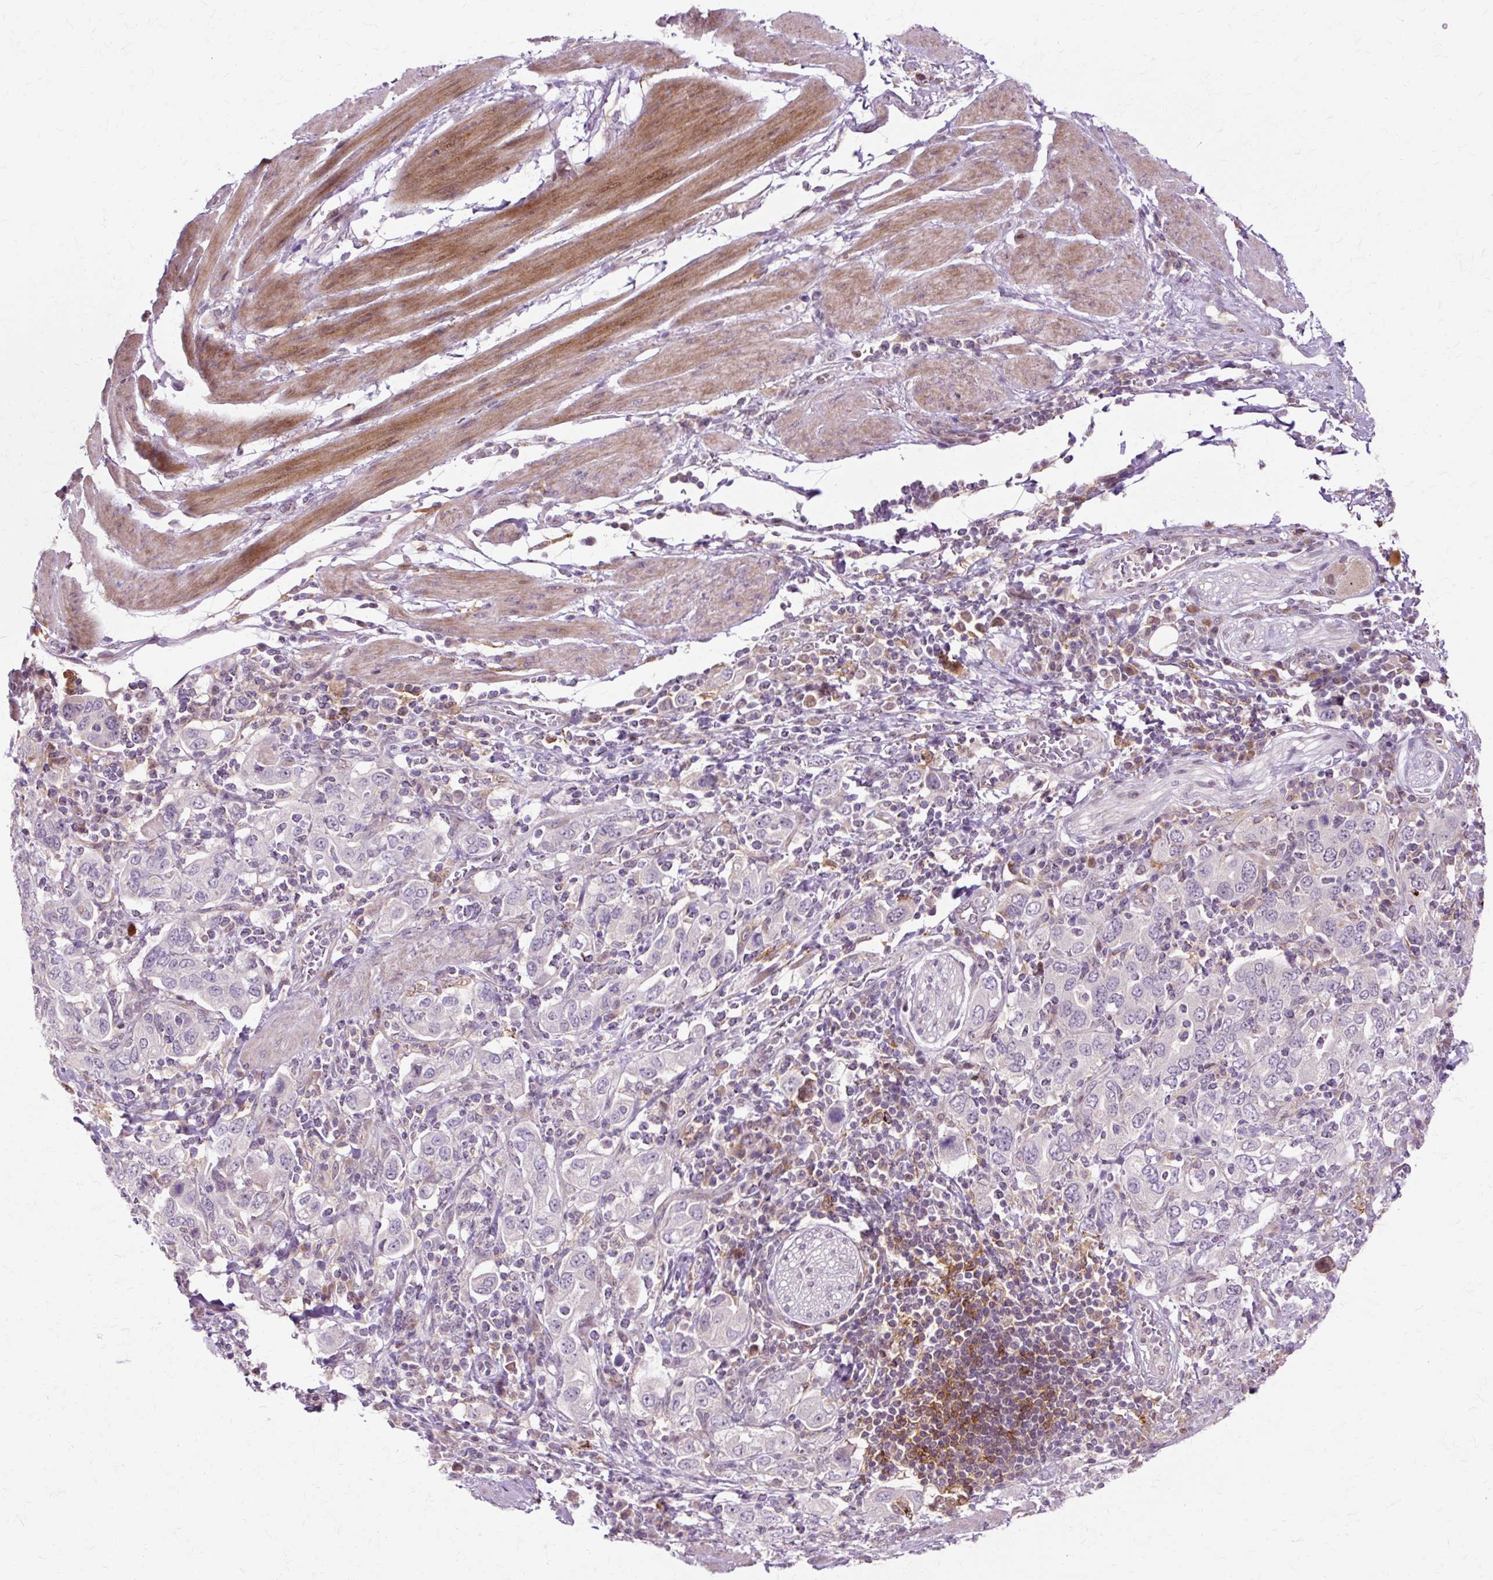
{"staining": {"intensity": "negative", "quantity": "none", "location": "none"}, "tissue": "stomach cancer", "cell_type": "Tumor cells", "image_type": "cancer", "snomed": [{"axis": "morphology", "description": "Adenocarcinoma, NOS"}, {"axis": "topography", "description": "Stomach, upper"}, {"axis": "topography", "description": "Stomach"}], "caption": "The immunohistochemistry histopathology image has no significant staining in tumor cells of adenocarcinoma (stomach) tissue.", "gene": "GEMIN2", "patient": {"sex": "male", "age": 62}}